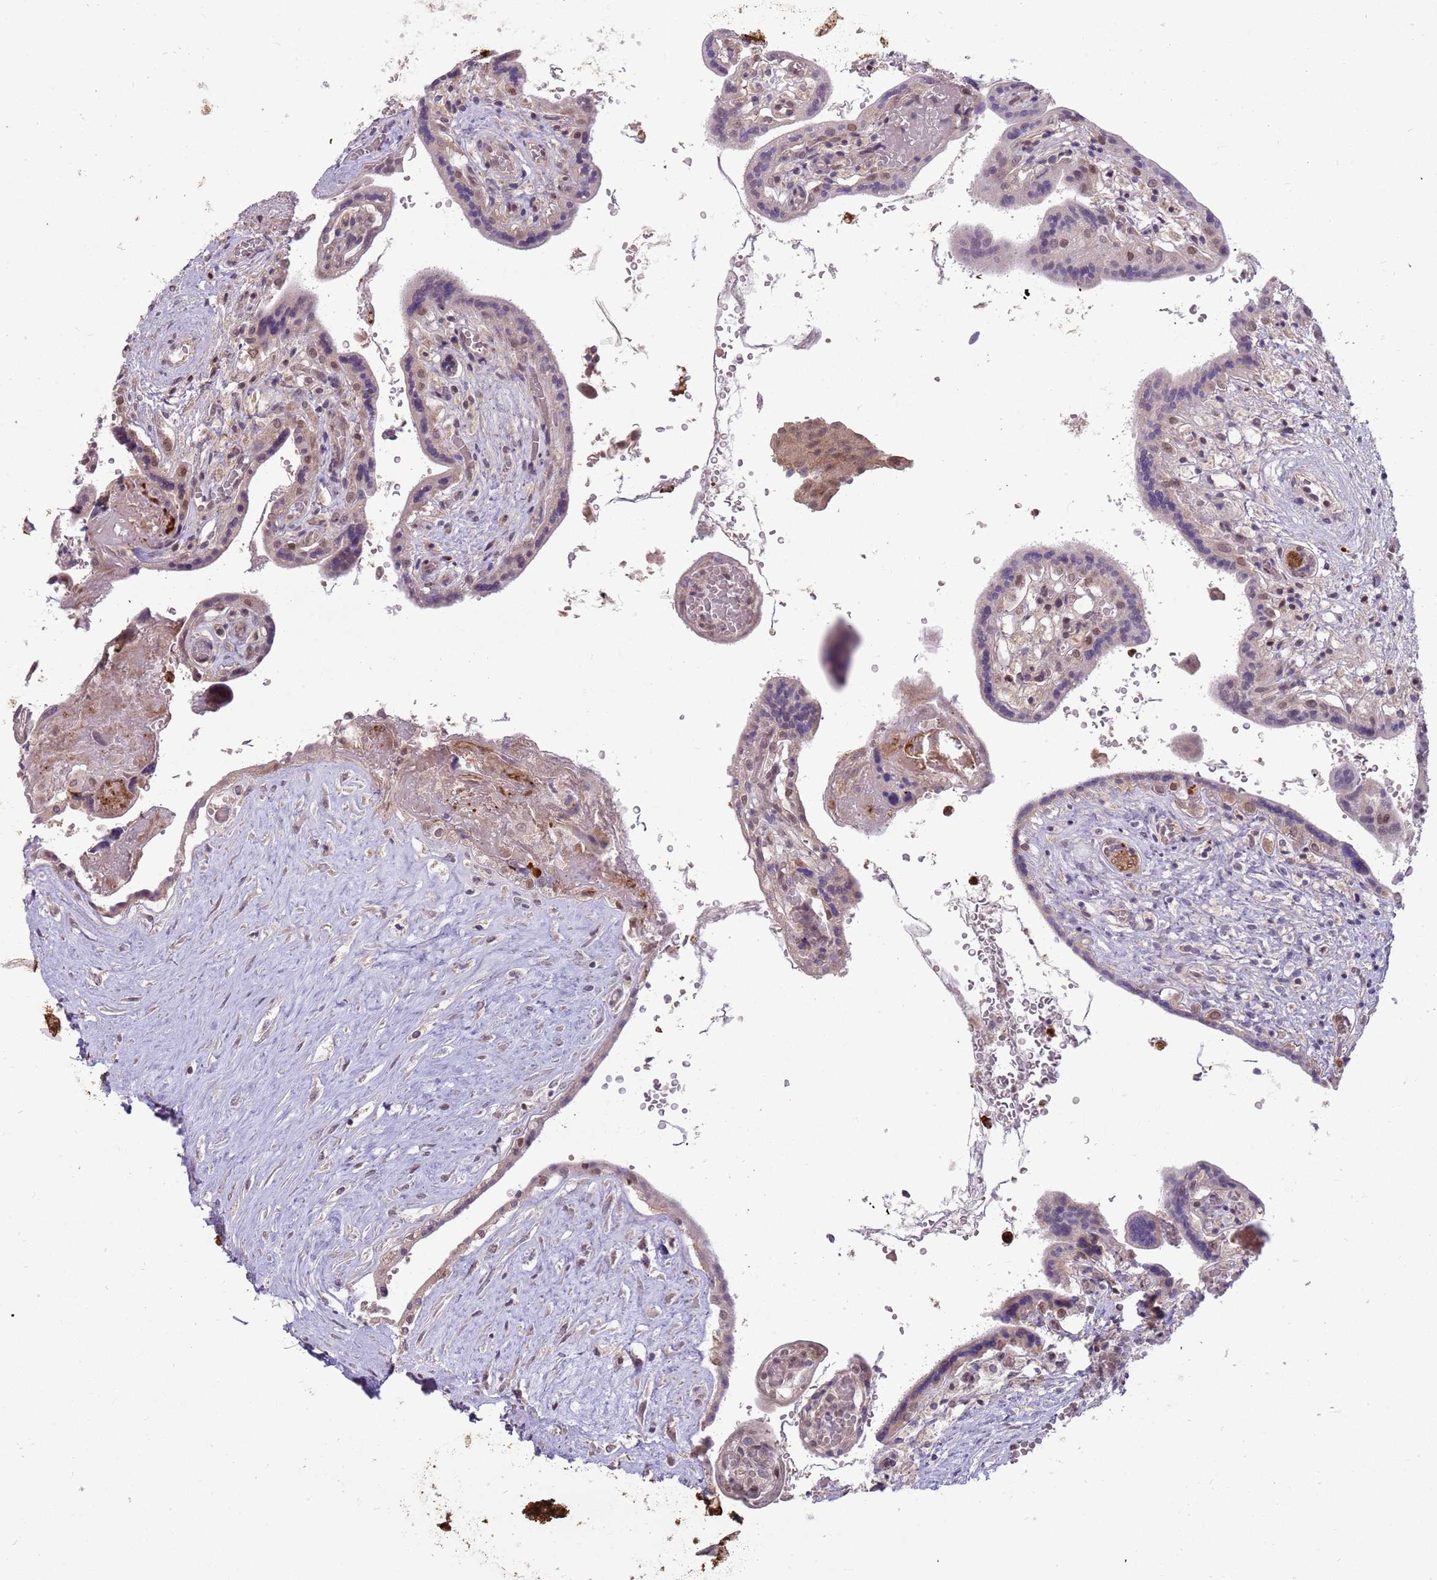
{"staining": {"intensity": "weak", "quantity": "25%-75%", "location": "cytoplasmic/membranous"}, "tissue": "placenta", "cell_type": "Trophoblastic cells", "image_type": "normal", "snomed": [{"axis": "morphology", "description": "Normal tissue, NOS"}, {"axis": "topography", "description": "Placenta"}], "caption": "Trophoblastic cells display low levels of weak cytoplasmic/membranous staining in about 25%-75% of cells in benign human placenta.", "gene": "NBPF4", "patient": {"sex": "female", "age": 37}}